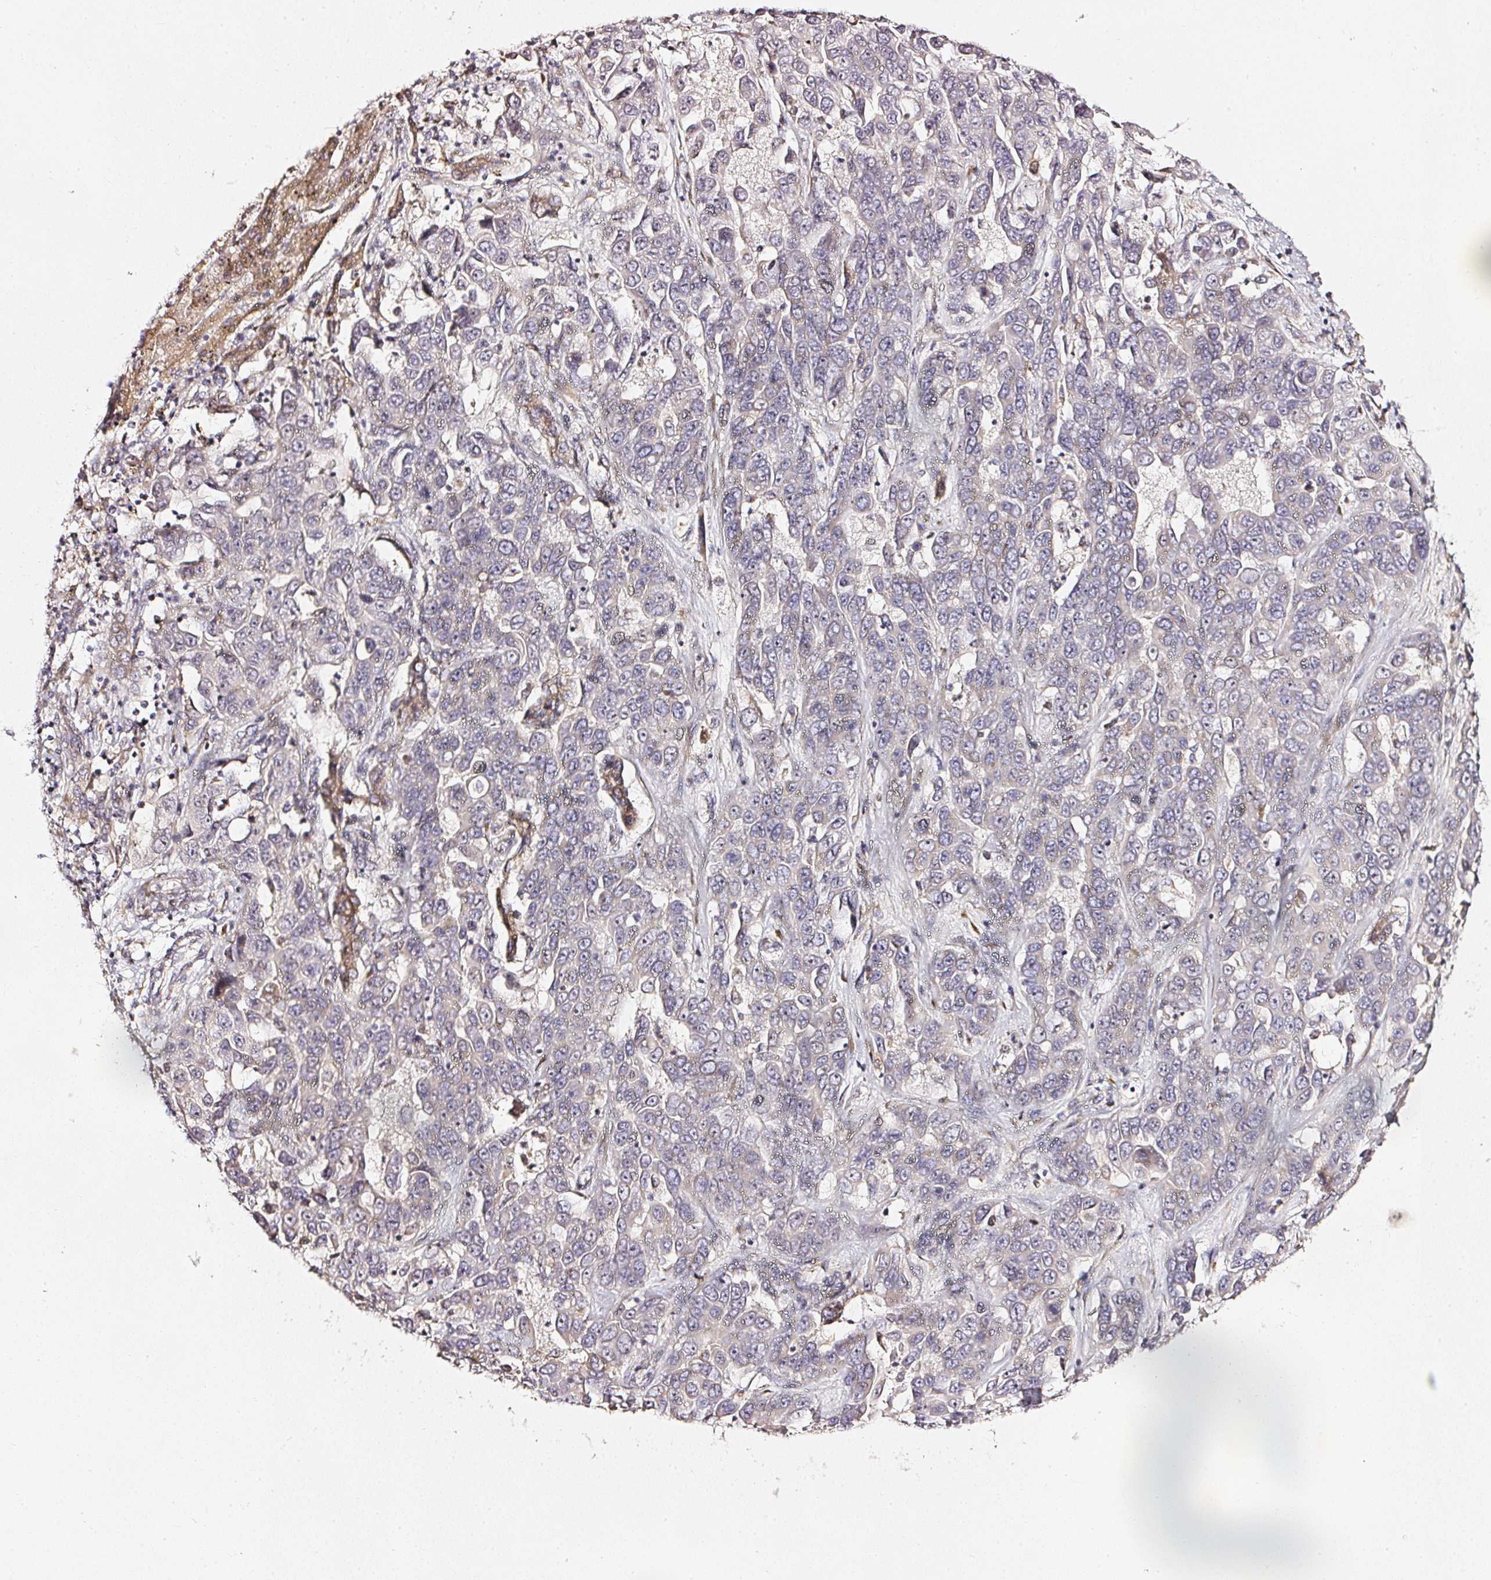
{"staining": {"intensity": "negative", "quantity": "none", "location": "none"}, "tissue": "liver cancer", "cell_type": "Tumor cells", "image_type": "cancer", "snomed": [{"axis": "morphology", "description": "Cholangiocarcinoma"}, {"axis": "topography", "description": "Liver"}], "caption": "This is an IHC micrograph of human cholangiocarcinoma (liver). There is no staining in tumor cells.", "gene": "NTRK1", "patient": {"sex": "female", "age": 52}}